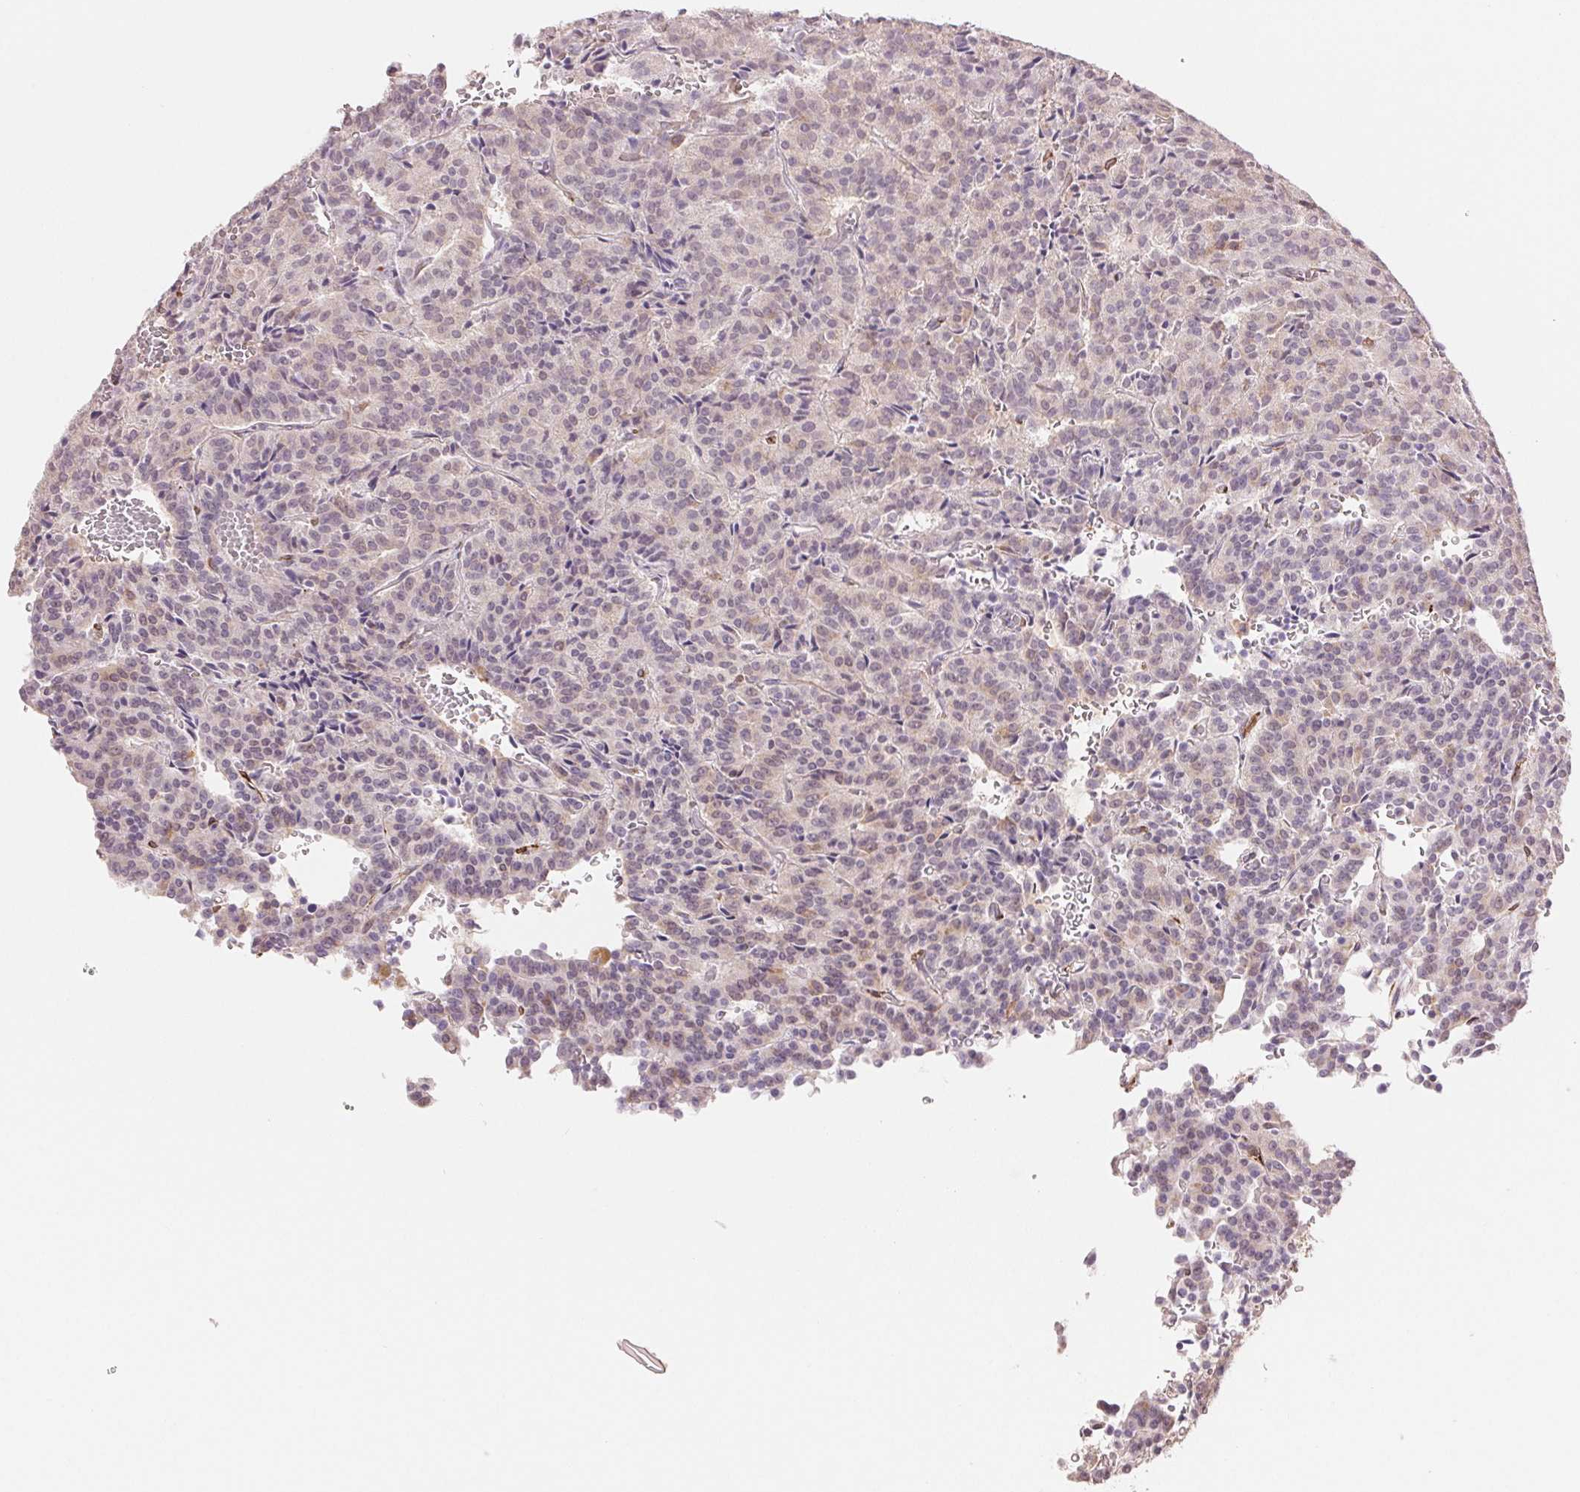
{"staining": {"intensity": "weak", "quantity": "<25%", "location": "nuclear"}, "tissue": "carcinoid", "cell_type": "Tumor cells", "image_type": "cancer", "snomed": [{"axis": "morphology", "description": "Carcinoid, malignant, NOS"}, {"axis": "topography", "description": "Lung"}], "caption": "There is no significant staining in tumor cells of carcinoid.", "gene": "FKBP10", "patient": {"sex": "male", "age": 70}}